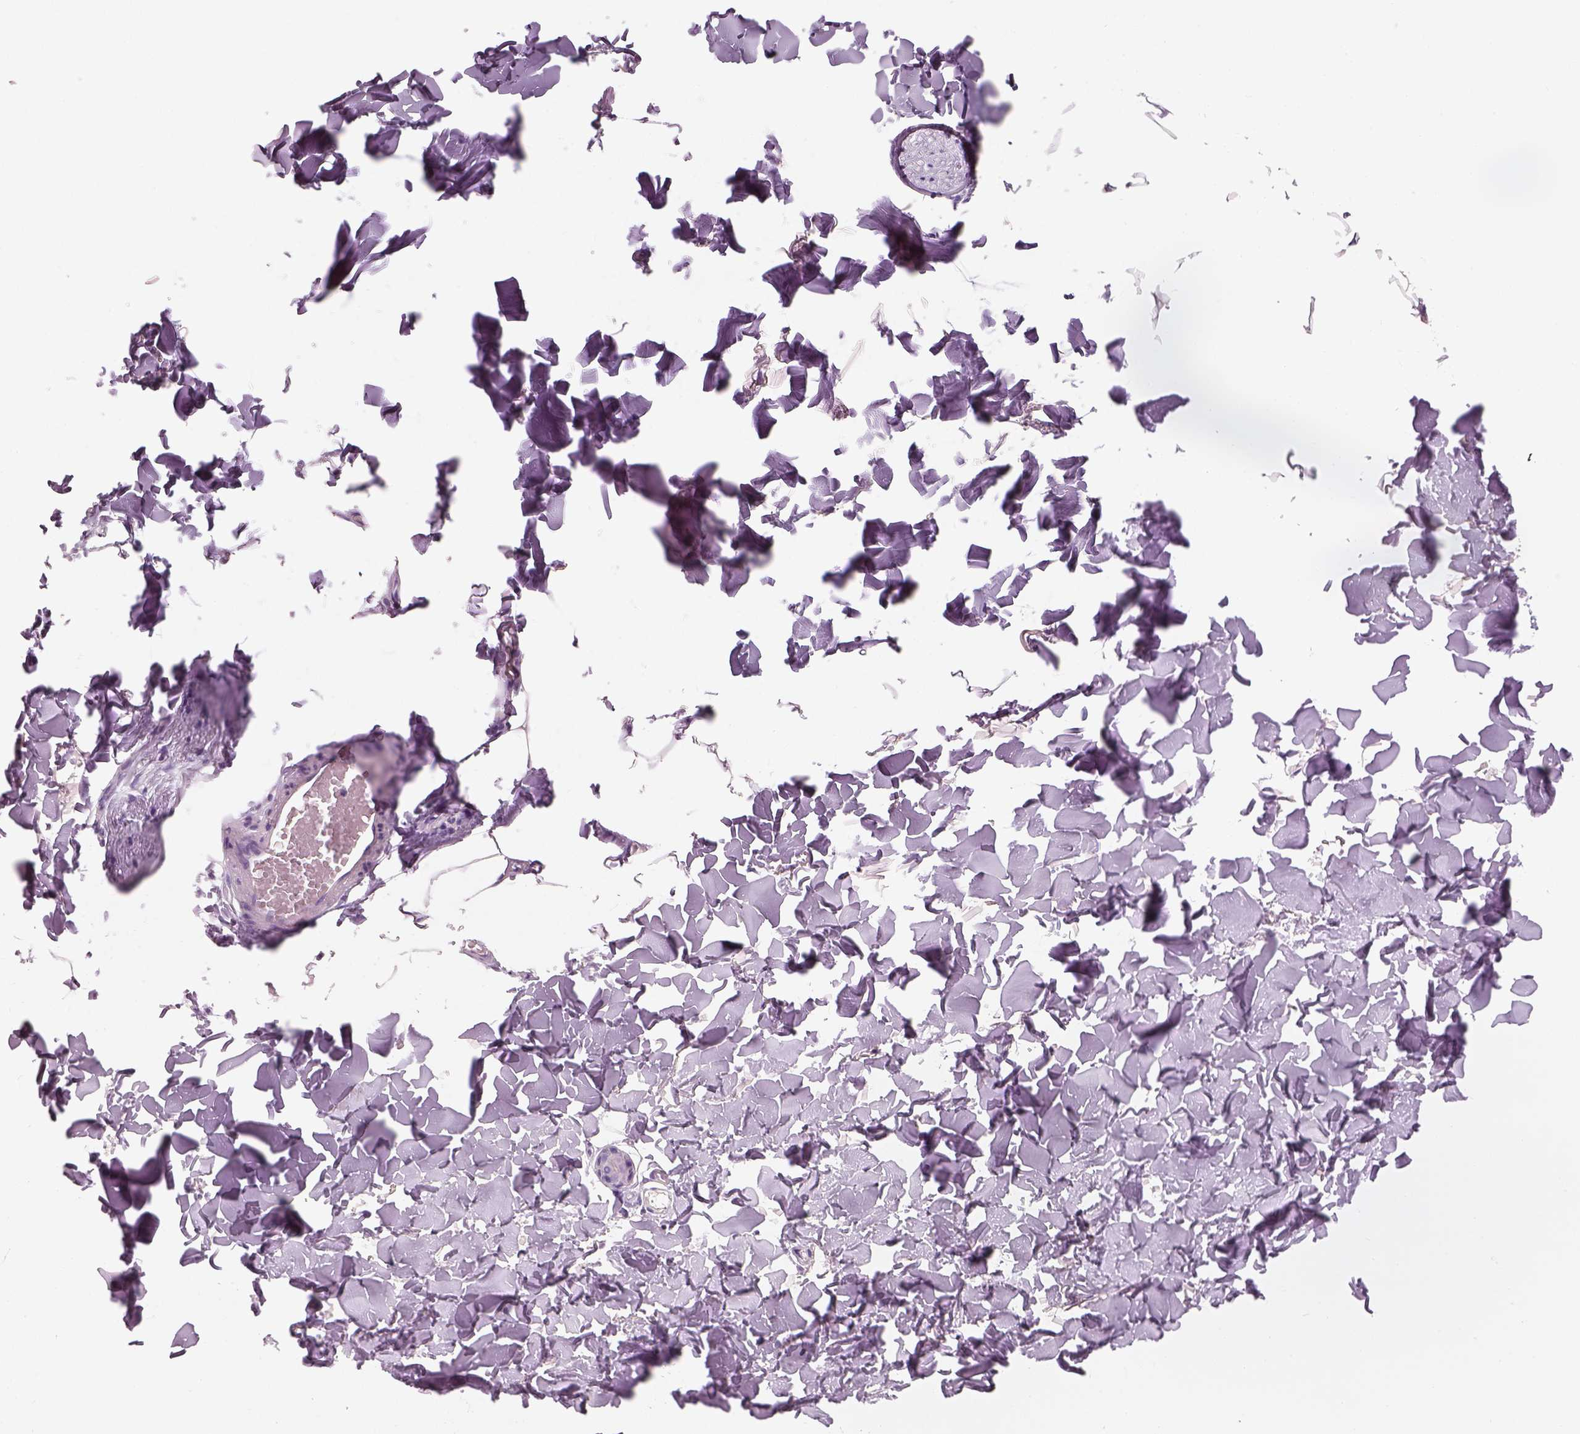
{"staining": {"intensity": "negative", "quantity": "none", "location": "none"}, "tissue": "adipose tissue", "cell_type": "Adipocytes", "image_type": "normal", "snomed": [{"axis": "morphology", "description": "Normal tissue, NOS"}, {"axis": "topography", "description": "Skin"}, {"axis": "topography", "description": "Peripheral nerve tissue"}], "caption": "The image demonstrates no significant staining in adipocytes of adipose tissue.", "gene": "OTUD6A", "patient": {"sex": "female", "age": 45}}